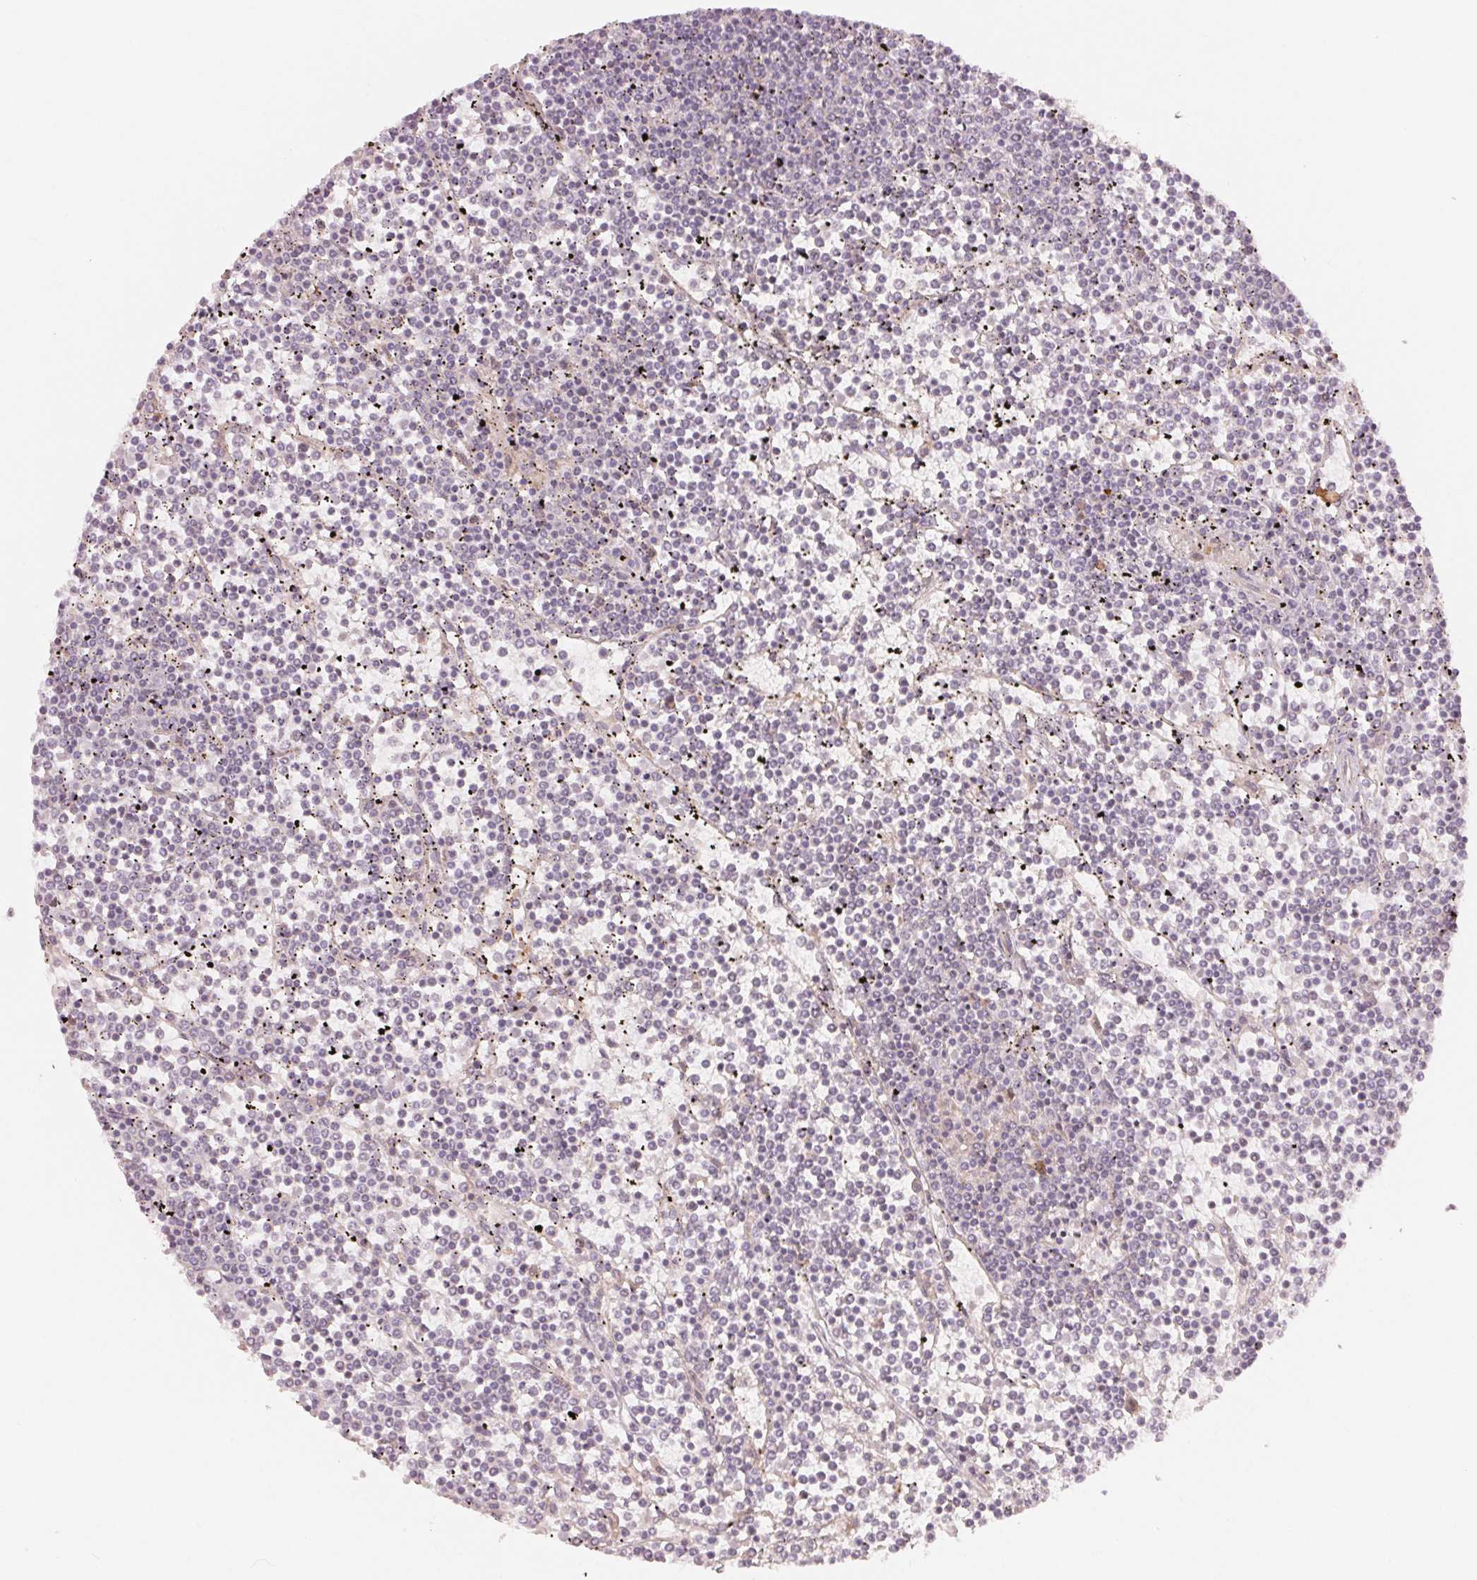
{"staining": {"intensity": "negative", "quantity": "none", "location": "none"}, "tissue": "lymphoma", "cell_type": "Tumor cells", "image_type": "cancer", "snomed": [{"axis": "morphology", "description": "Malignant lymphoma, non-Hodgkin's type, Low grade"}, {"axis": "topography", "description": "Spleen"}], "caption": "Lymphoma stained for a protein using IHC demonstrates no expression tumor cells.", "gene": "DENND2C", "patient": {"sex": "female", "age": 19}}